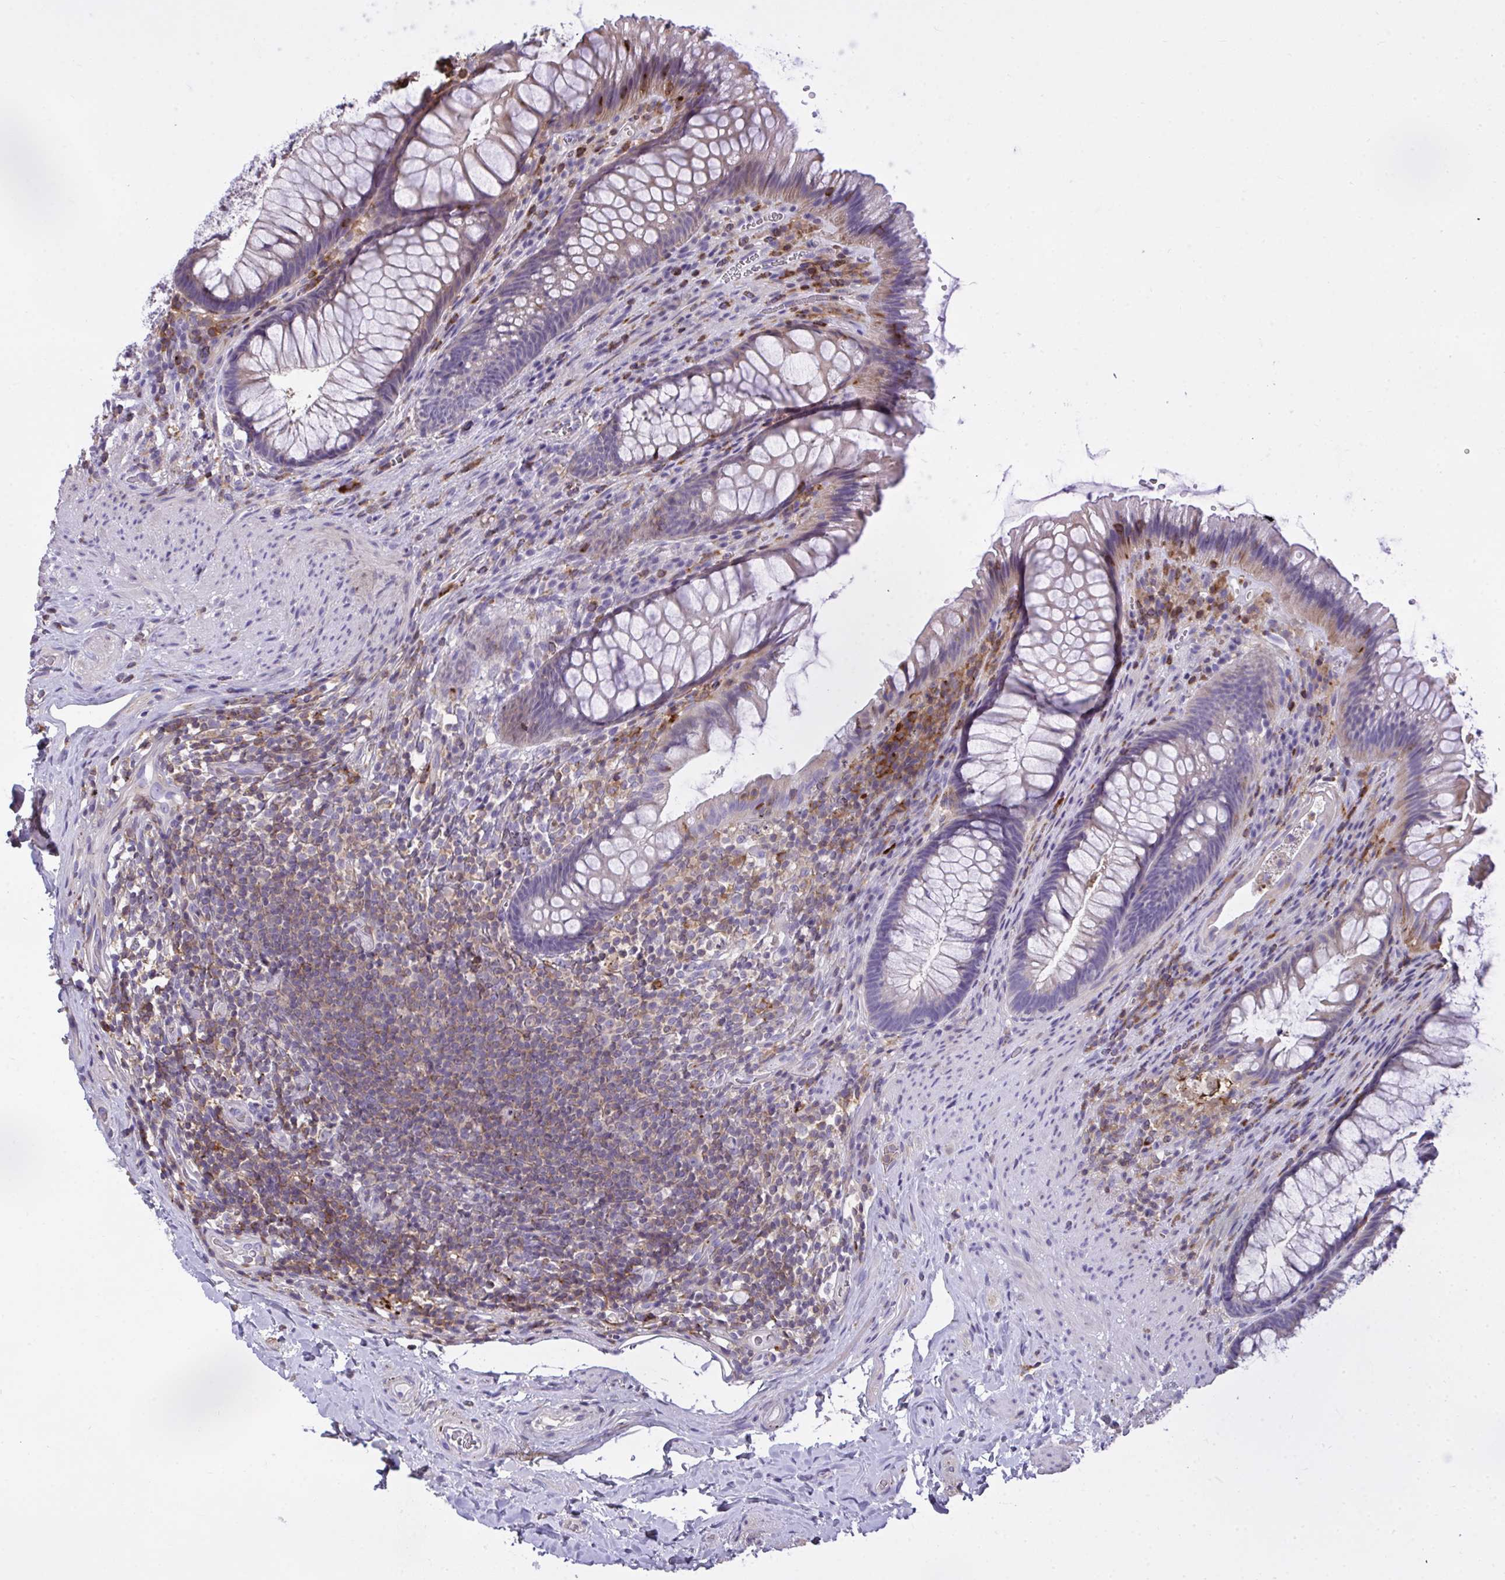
{"staining": {"intensity": "weak", "quantity": "25%-75%", "location": "cytoplasmic/membranous"}, "tissue": "rectum", "cell_type": "Glandular cells", "image_type": "normal", "snomed": [{"axis": "morphology", "description": "Normal tissue, NOS"}, {"axis": "topography", "description": "Rectum"}], "caption": "Brown immunohistochemical staining in normal rectum reveals weak cytoplasmic/membranous positivity in approximately 25%-75% of glandular cells. The protein is stained brown, and the nuclei are stained in blue (DAB (3,3'-diaminobenzidine) IHC with brightfield microscopy, high magnification).", "gene": "AP5M1", "patient": {"sex": "male", "age": 53}}